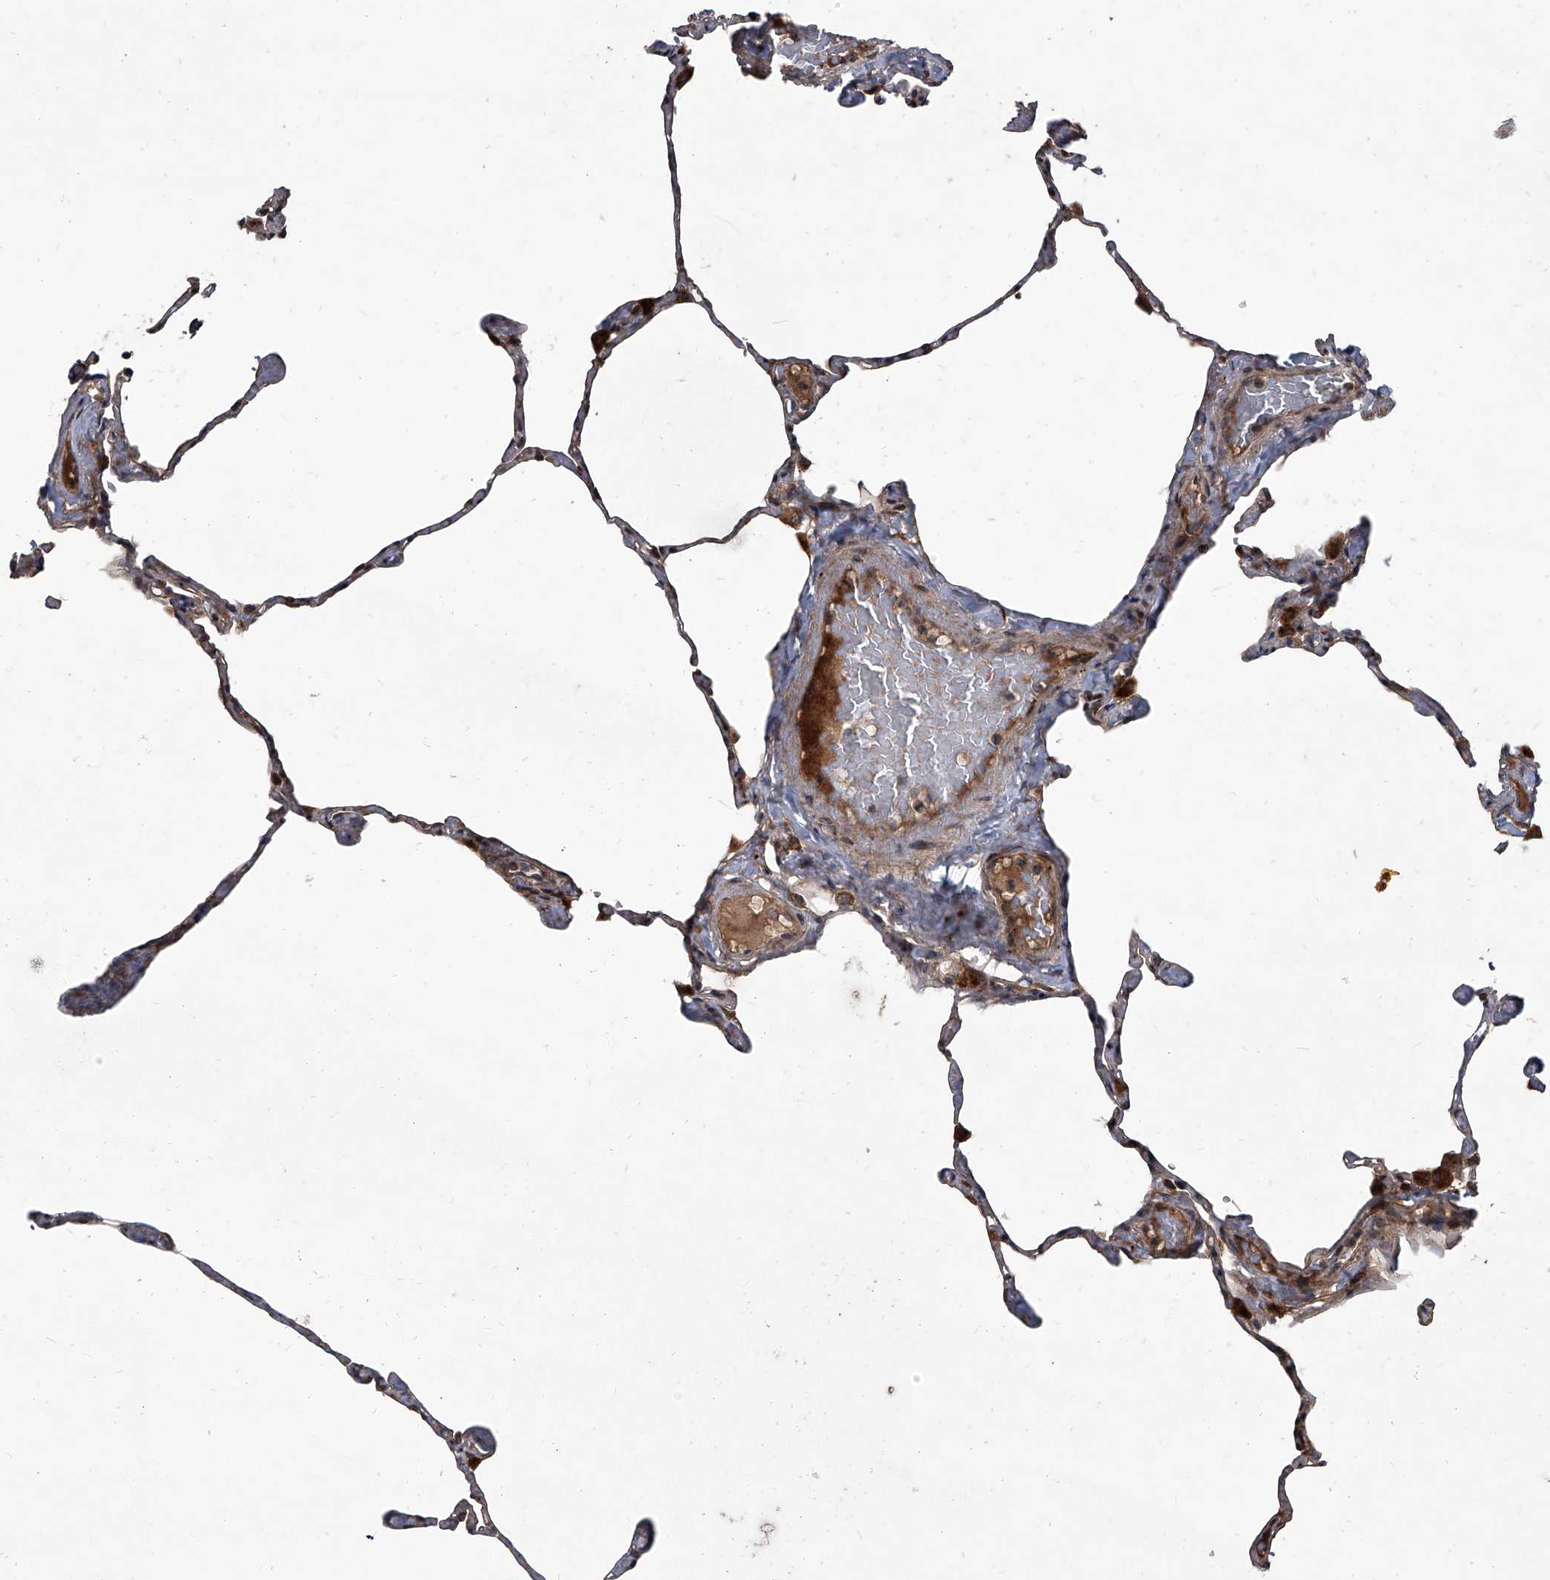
{"staining": {"intensity": "moderate", "quantity": ">75%", "location": "cytoplasmic/membranous"}, "tissue": "lung", "cell_type": "Alveolar cells", "image_type": "normal", "snomed": [{"axis": "morphology", "description": "Normal tissue, NOS"}, {"axis": "topography", "description": "Lung"}], "caption": "Protein staining of benign lung shows moderate cytoplasmic/membranous positivity in about >75% of alveolar cells. Using DAB (brown) and hematoxylin (blue) stains, captured at high magnification using brightfield microscopy.", "gene": "EVA1C", "patient": {"sex": "male", "age": 65}}